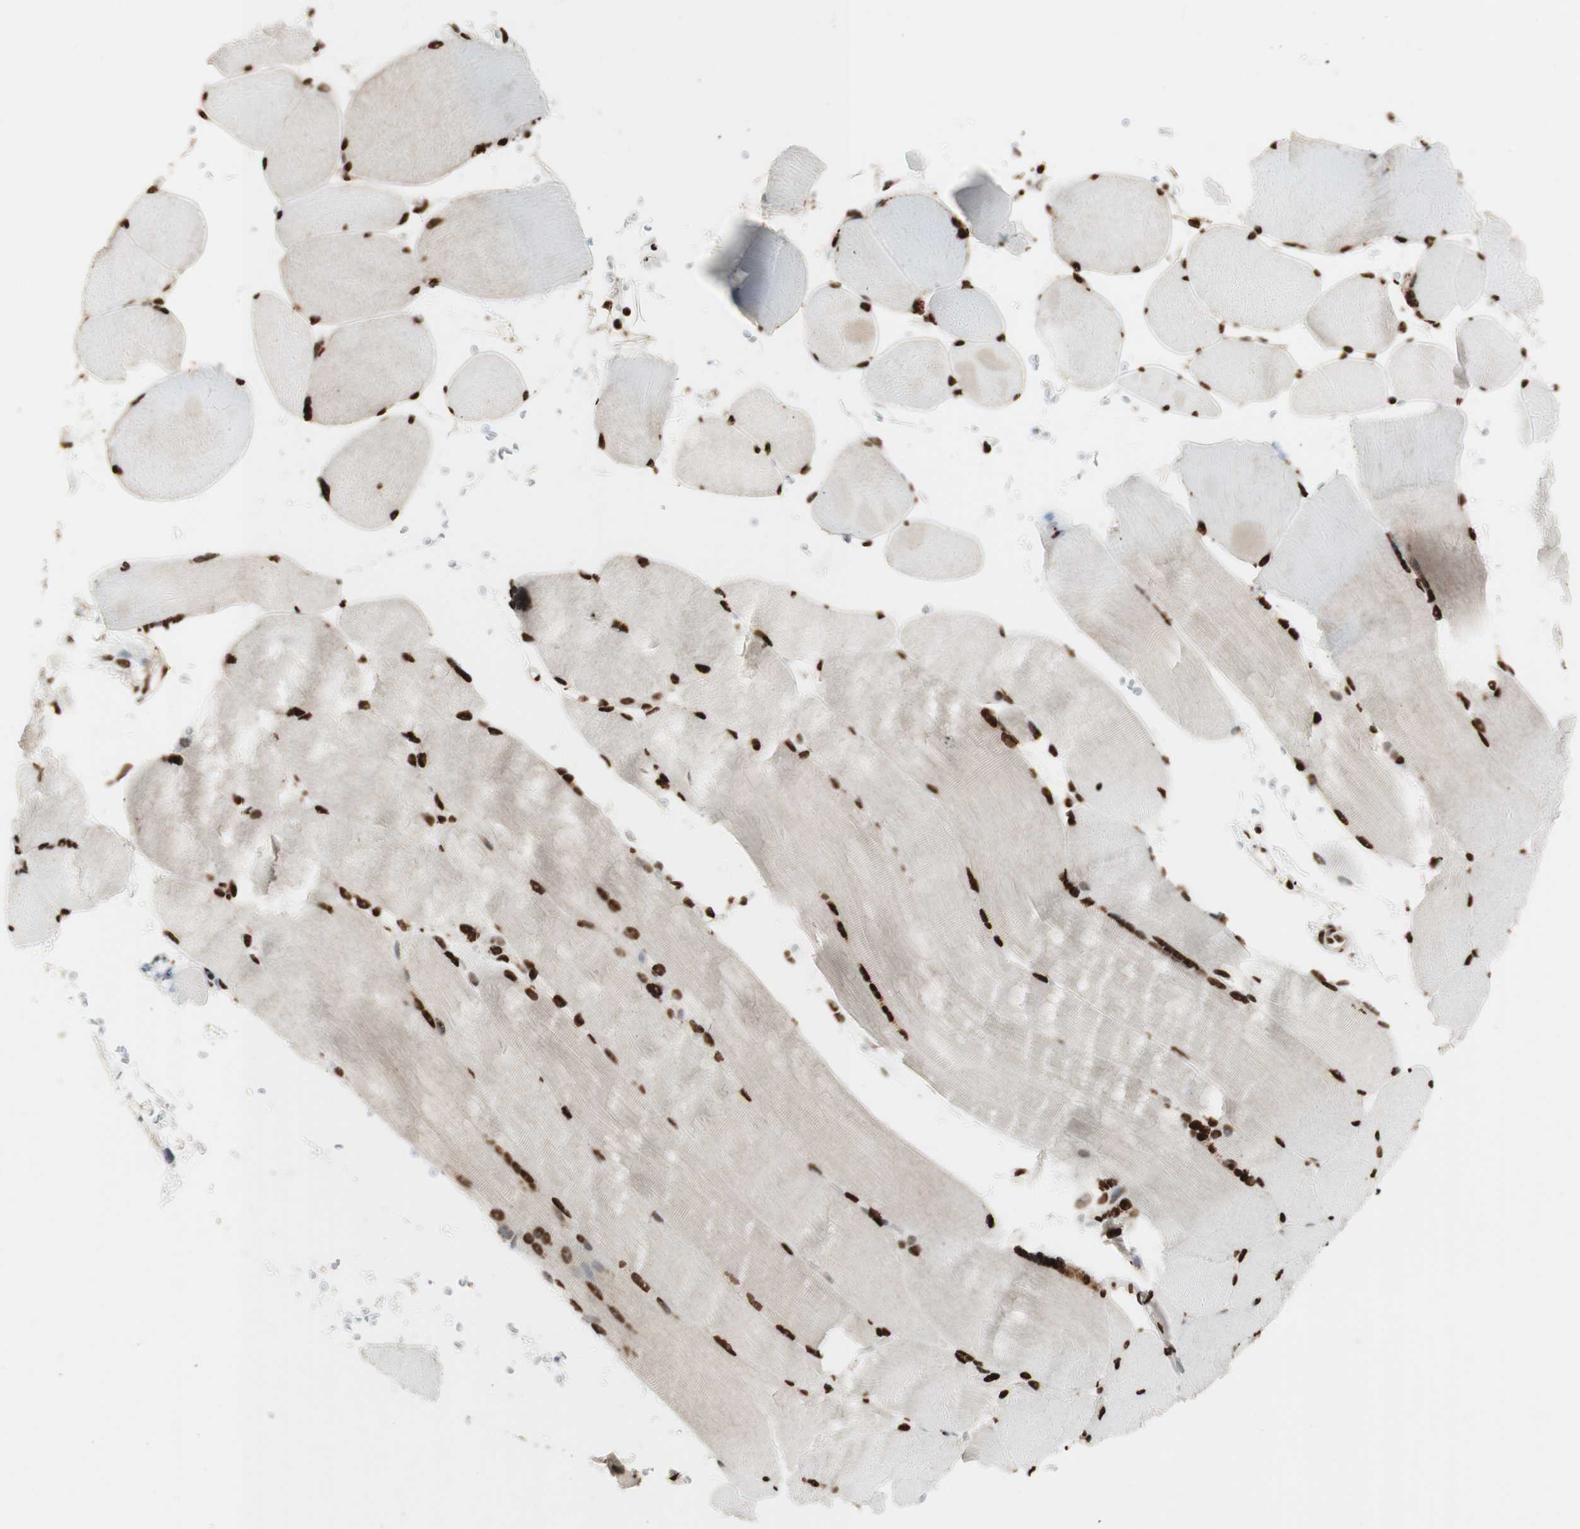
{"staining": {"intensity": "strong", "quantity": ">75%", "location": "nuclear"}, "tissue": "skeletal muscle", "cell_type": "Myocytes", "image_type": "normal", "snomed": [{"axis": "morphology", "description": "Normal tissue, NOS"}, {"axis": "topography", "description": "Skin"}, {"axis": "topography", "description": "Skeletal muscle"}], "caption": "IHC of normal skeletal muscle shows high levels of strong nuclear positivity in approximately >75% of myocytes. The staining is performed using DAB brown chromogen to label protein expression. The nuclei are counter-stained blue using hematoxylin.", "gene": "HNRNPA2B1", "patient": {"sex": "male", "age": 83}}